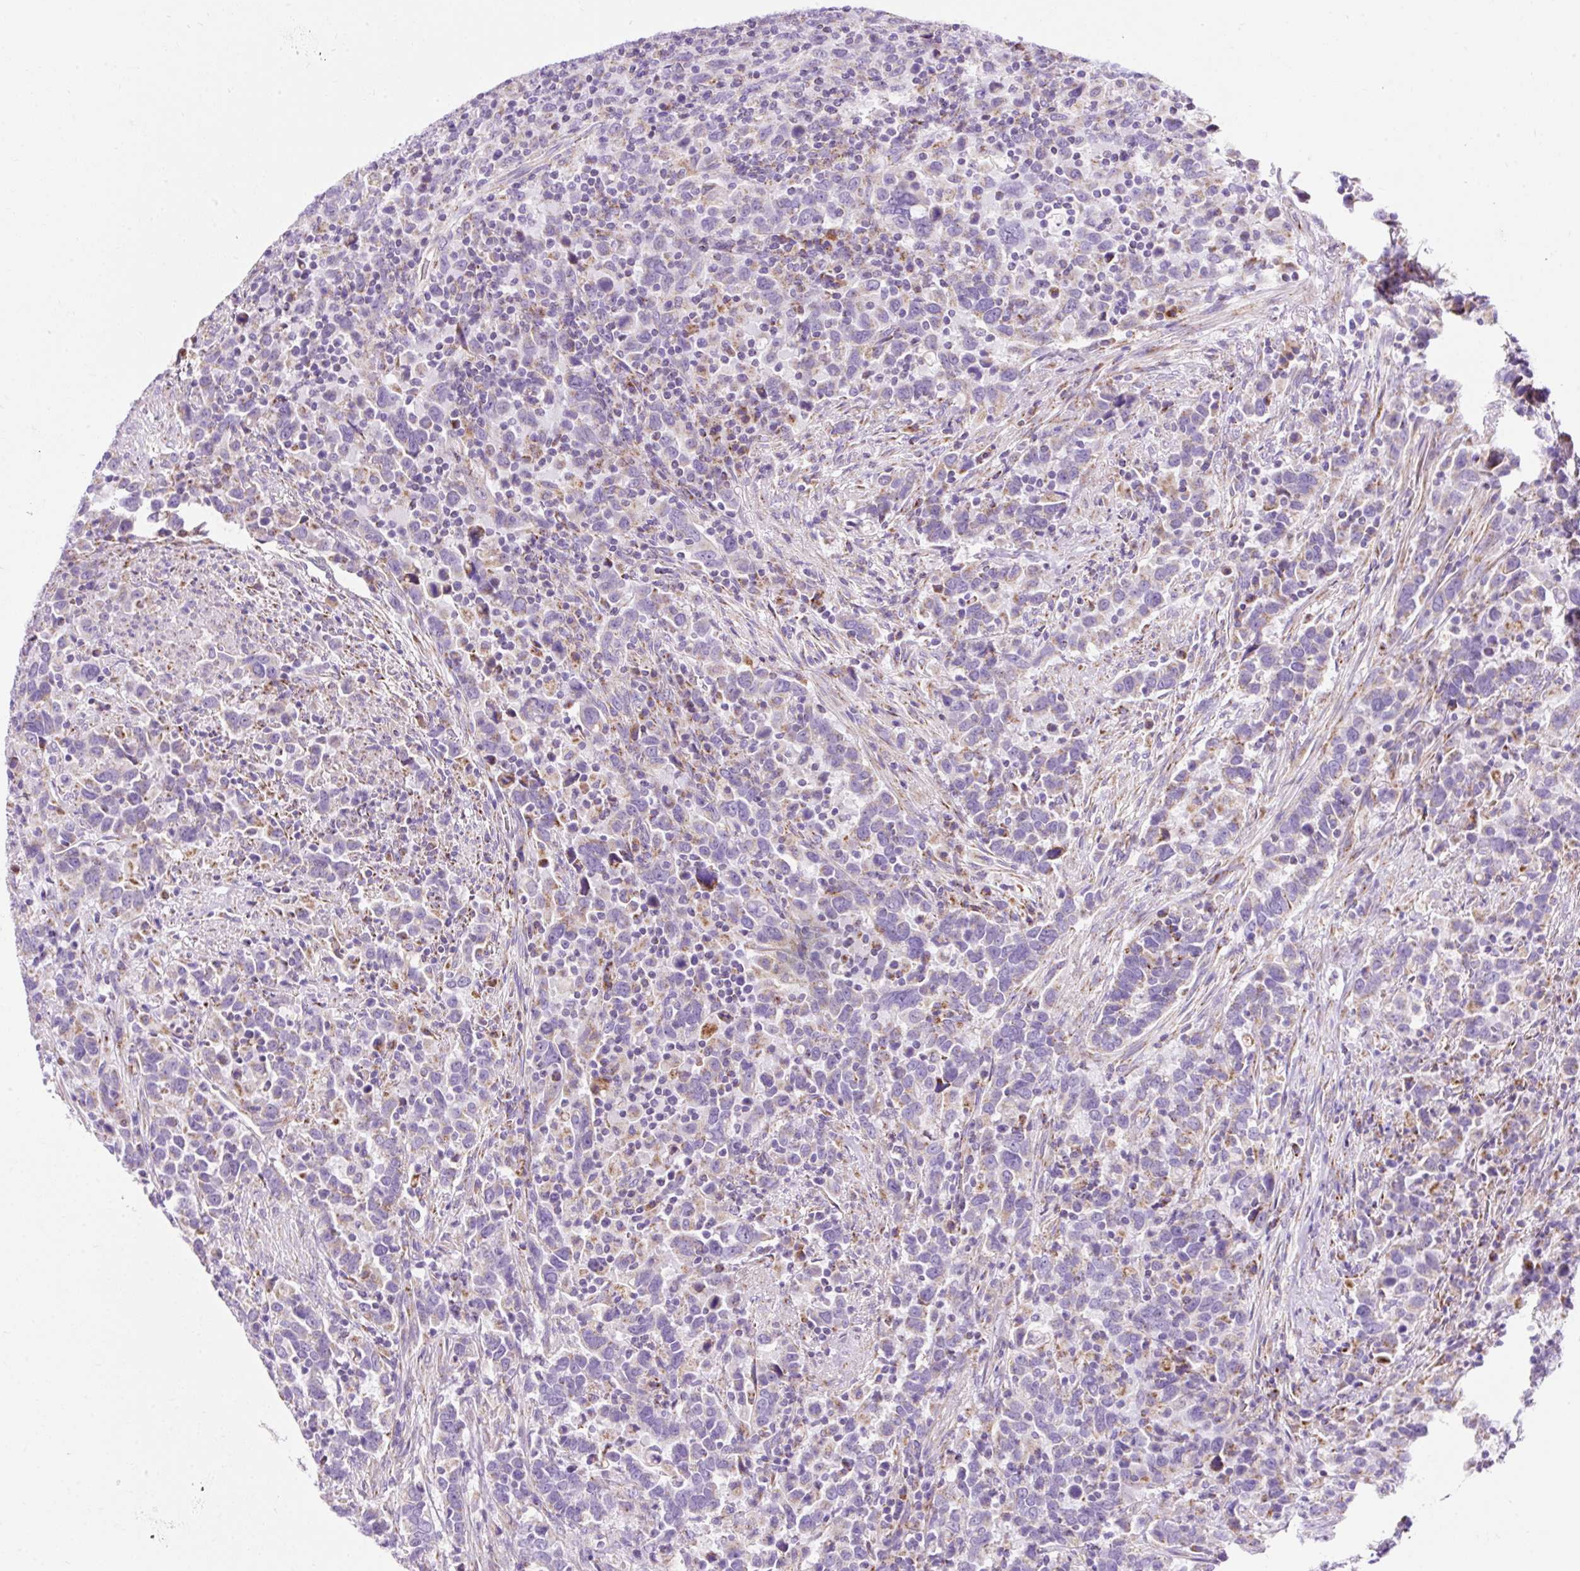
{"staining": {"intensity": "weak", "quantity": "<25%", "location": "cytoplasmic/membranous"}, "tissue": "urothelial cancer", "cell_type": "Tumor cells", "image_type": "cancer", "snomed": [{"axis": "morphology", "description": "Urothelial carcinoma, High grade"}, {"axis": "topography", "description": "Urinary bladder"}], "caption": "This micrograph is of urothelial carcinoma (high-grade) stained with IHC to label a protein in brown with the nuclei are counter-stained blue. There is no staining in tumor cells.", "gene": "PLPP2", "patient": {"sex": "male", "age": 61}}